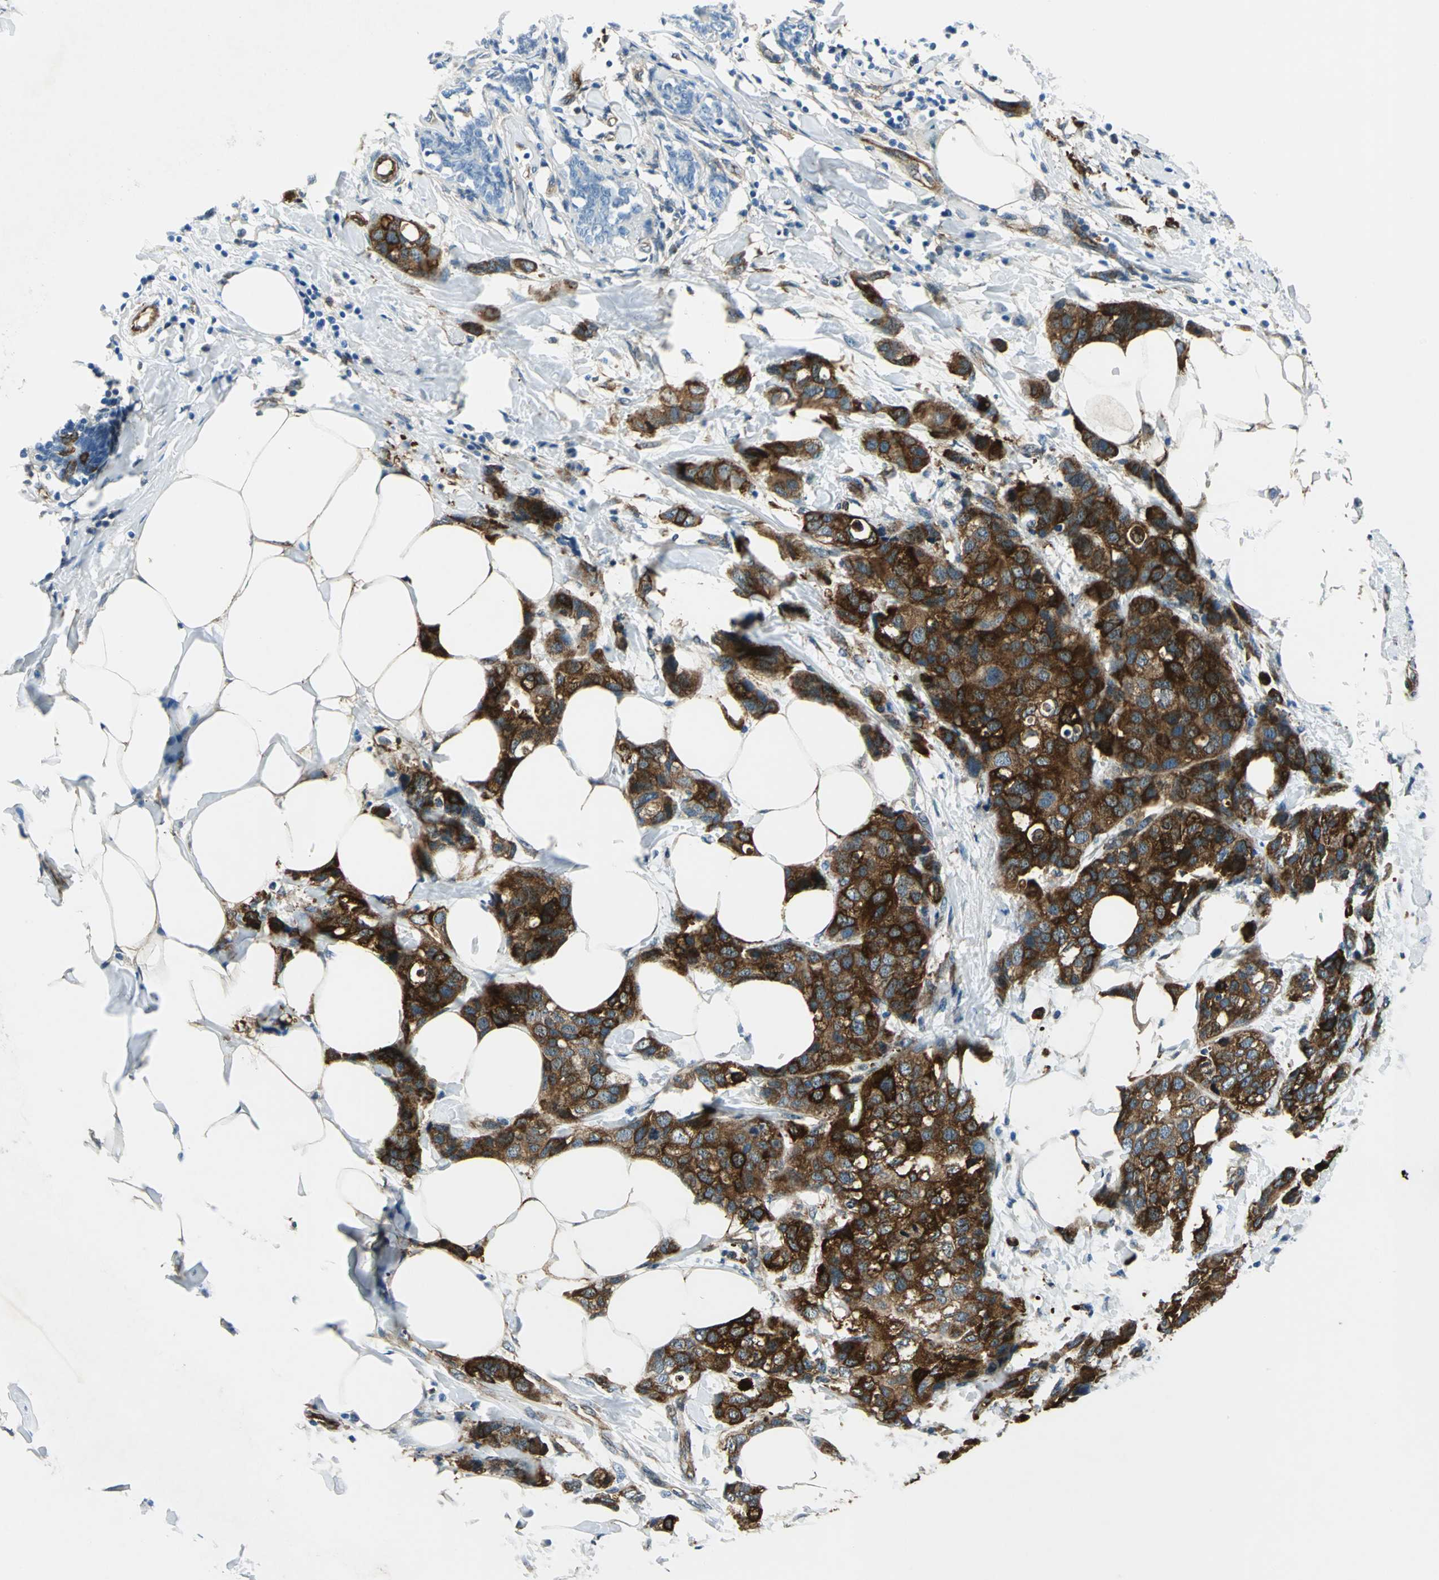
{"staining": {"intensity": "strong", "quantity": ">75%", "location": "cytoplasmic/membranous"}, "tissue": "breast cancer", "cell_type": "Tumor cells", "image_type": "cancer", "snomed": [{"axis": "morphology", "description": "Normal tissue, NOS"}, {"axis": "morphology", "description": "Duct carcinoma"}, {"axis": "topography", "description": "Breast"}], "caption": "The histopathology image exhibits immunohistochemical staining of breast cancer (invasive ductal carcinoma). There is strong cytoplasmic/membranous staining is present in approximately >75% of tumor cells.", "gene": "HSPB1", "patient": {"sex": "female", "age": 50}}